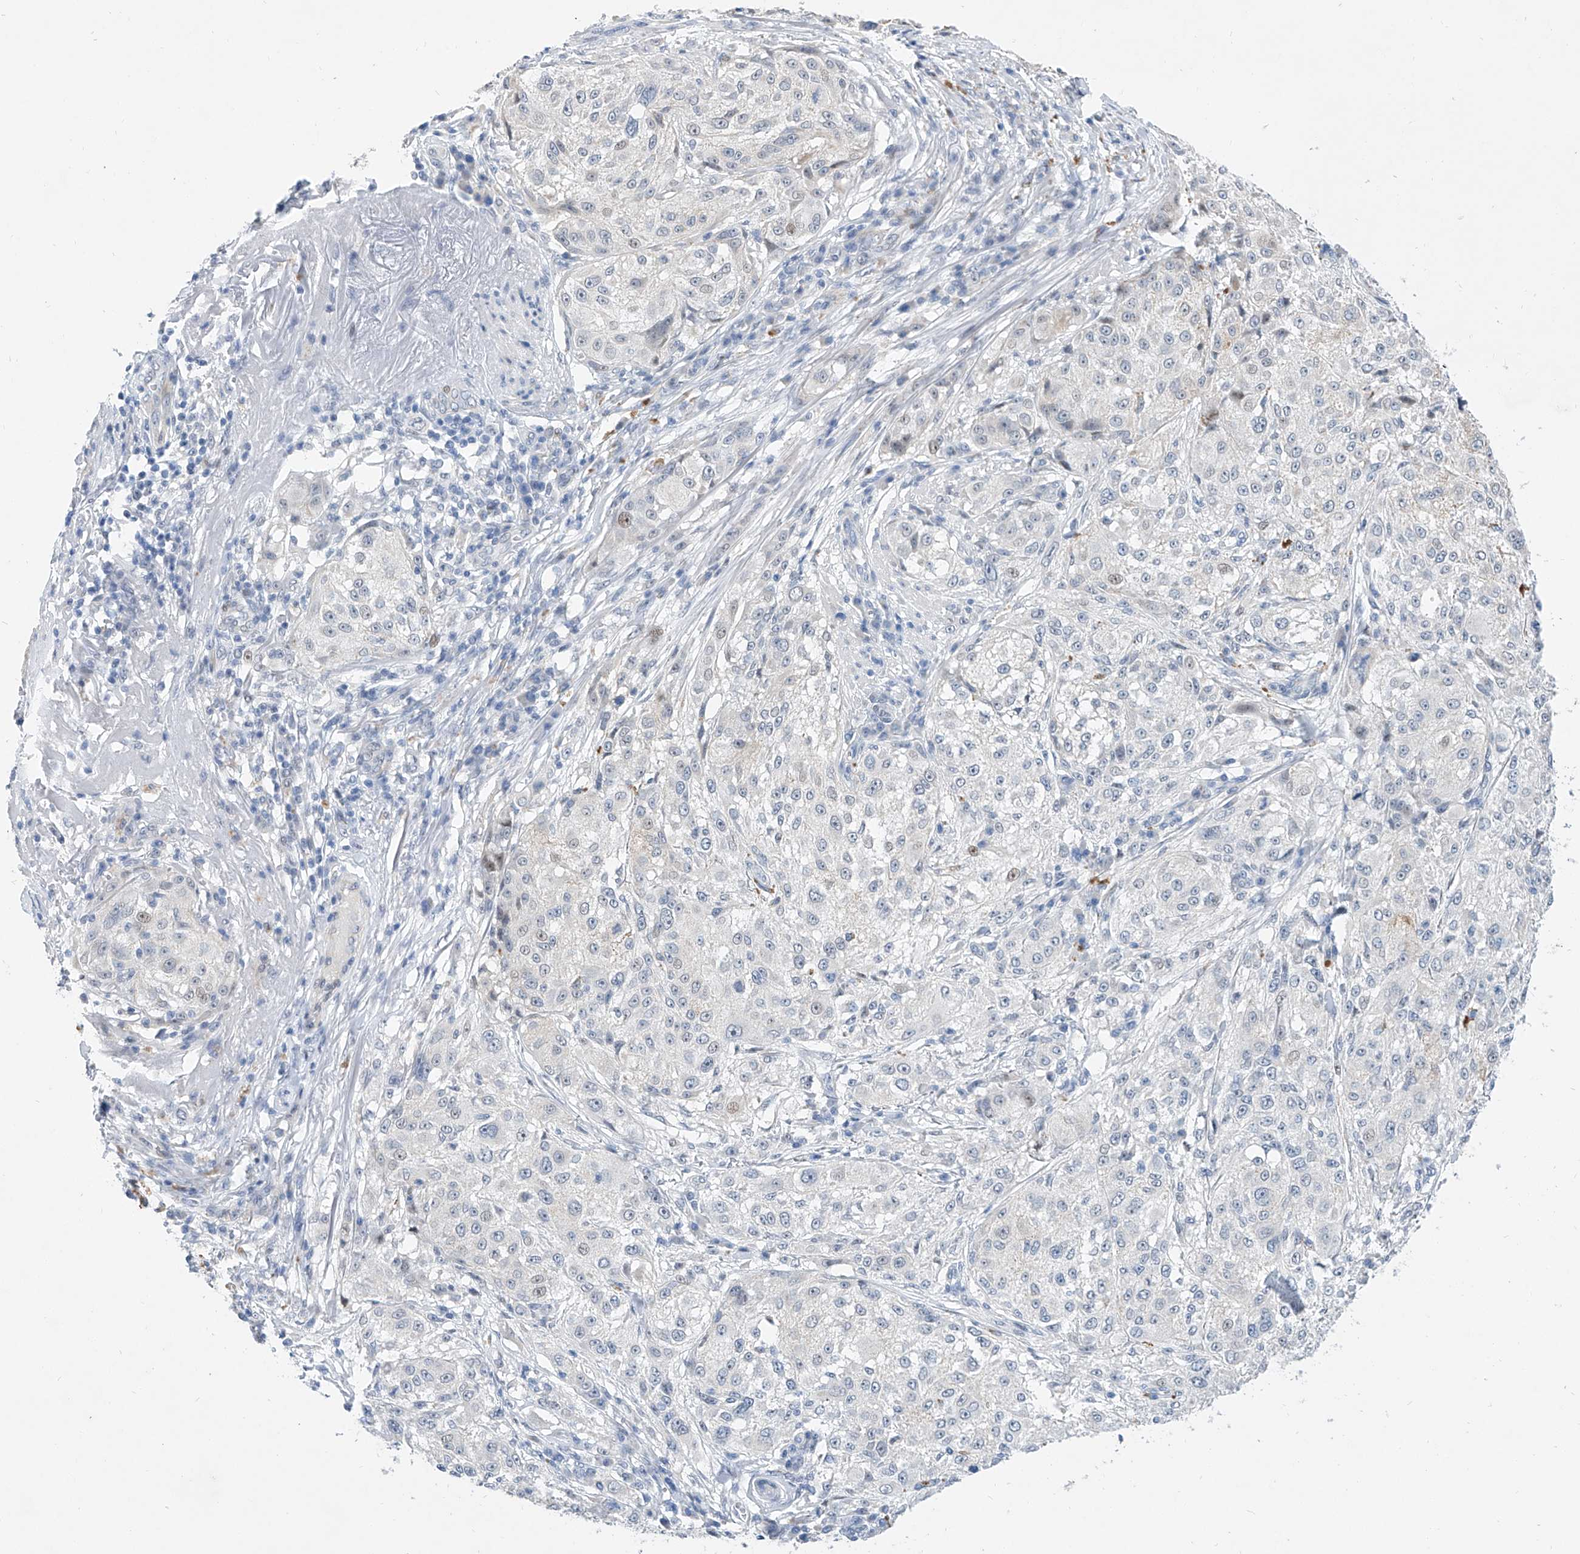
{"staining": {"intensity": "weak", "quantity": "<25%", "location": "nuclear"}, "tissue": "melanoma", "cell_type": "Tumor cells", "image_type": "cancer", "snomed": [{"axis": "morphology", "description": "Necrosis, NOS"}, {"axis": "morphology", "description": "Malignant melanoma, NOS"}, {"axis": "topography", "description": "Skin"}], "caption": "Photomicrograph shows no significant protein expression in tumor cells of melanoma. (IHC, brightfield microscopy, high magnification).", "gene": "BPTF", "patient": {"sex": "female", "age": 87}}